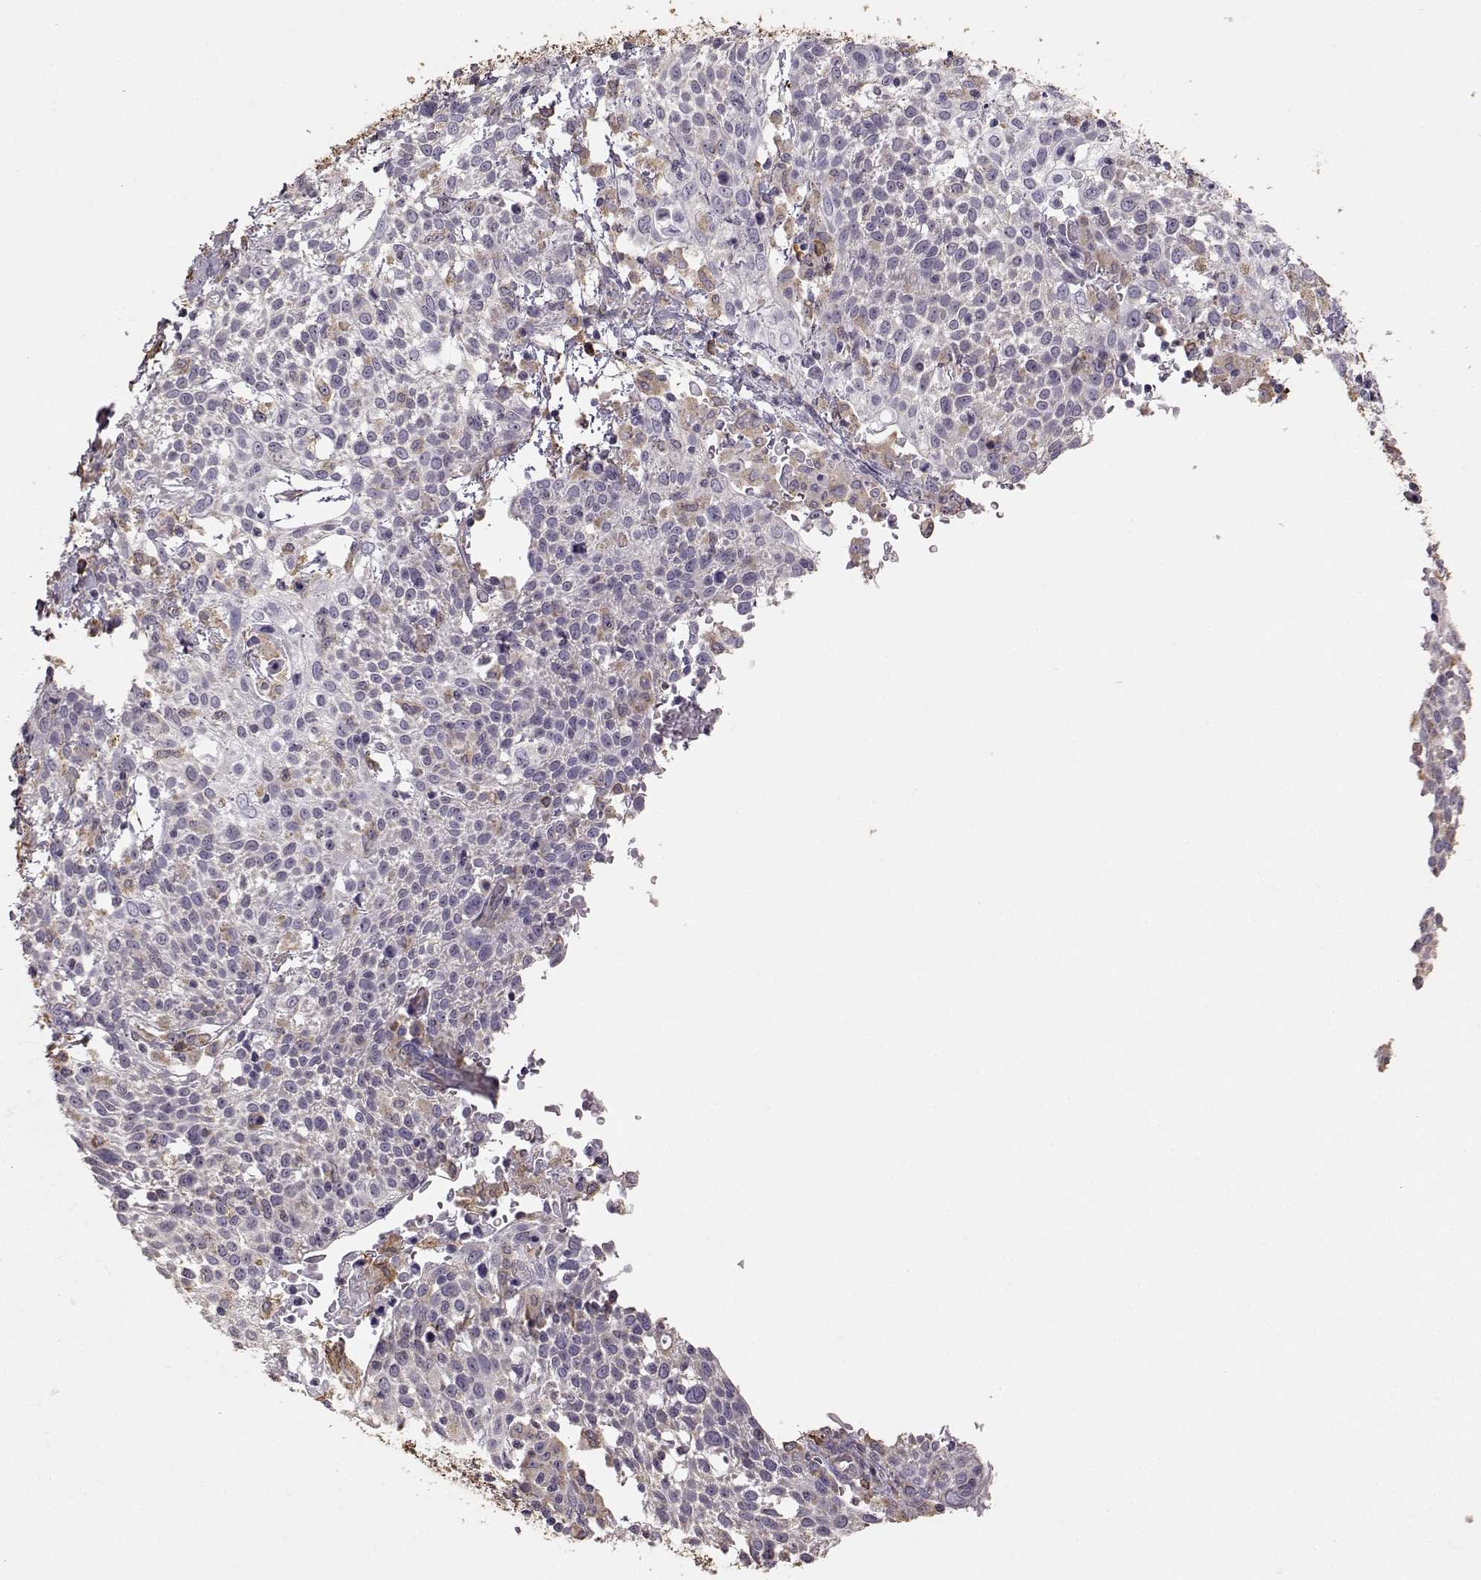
{"staining": {"intensity": "negative", "quantity": "none", "location": "none"}, "tissue": "cervical cancer", "cell_type": "Tumor cells", "image_type": "cancer", "snomed": [{"axis": "morphology", "description": "Squamous cell carcinoma, NOS"}, {"axis": "topography", "description": "Cervix"}], "caption": "Tumor cells are negative for brown protein staining in cervical cancer.", "gene": "GABRG3", "patient": {"sex": "female", "age": 61}}